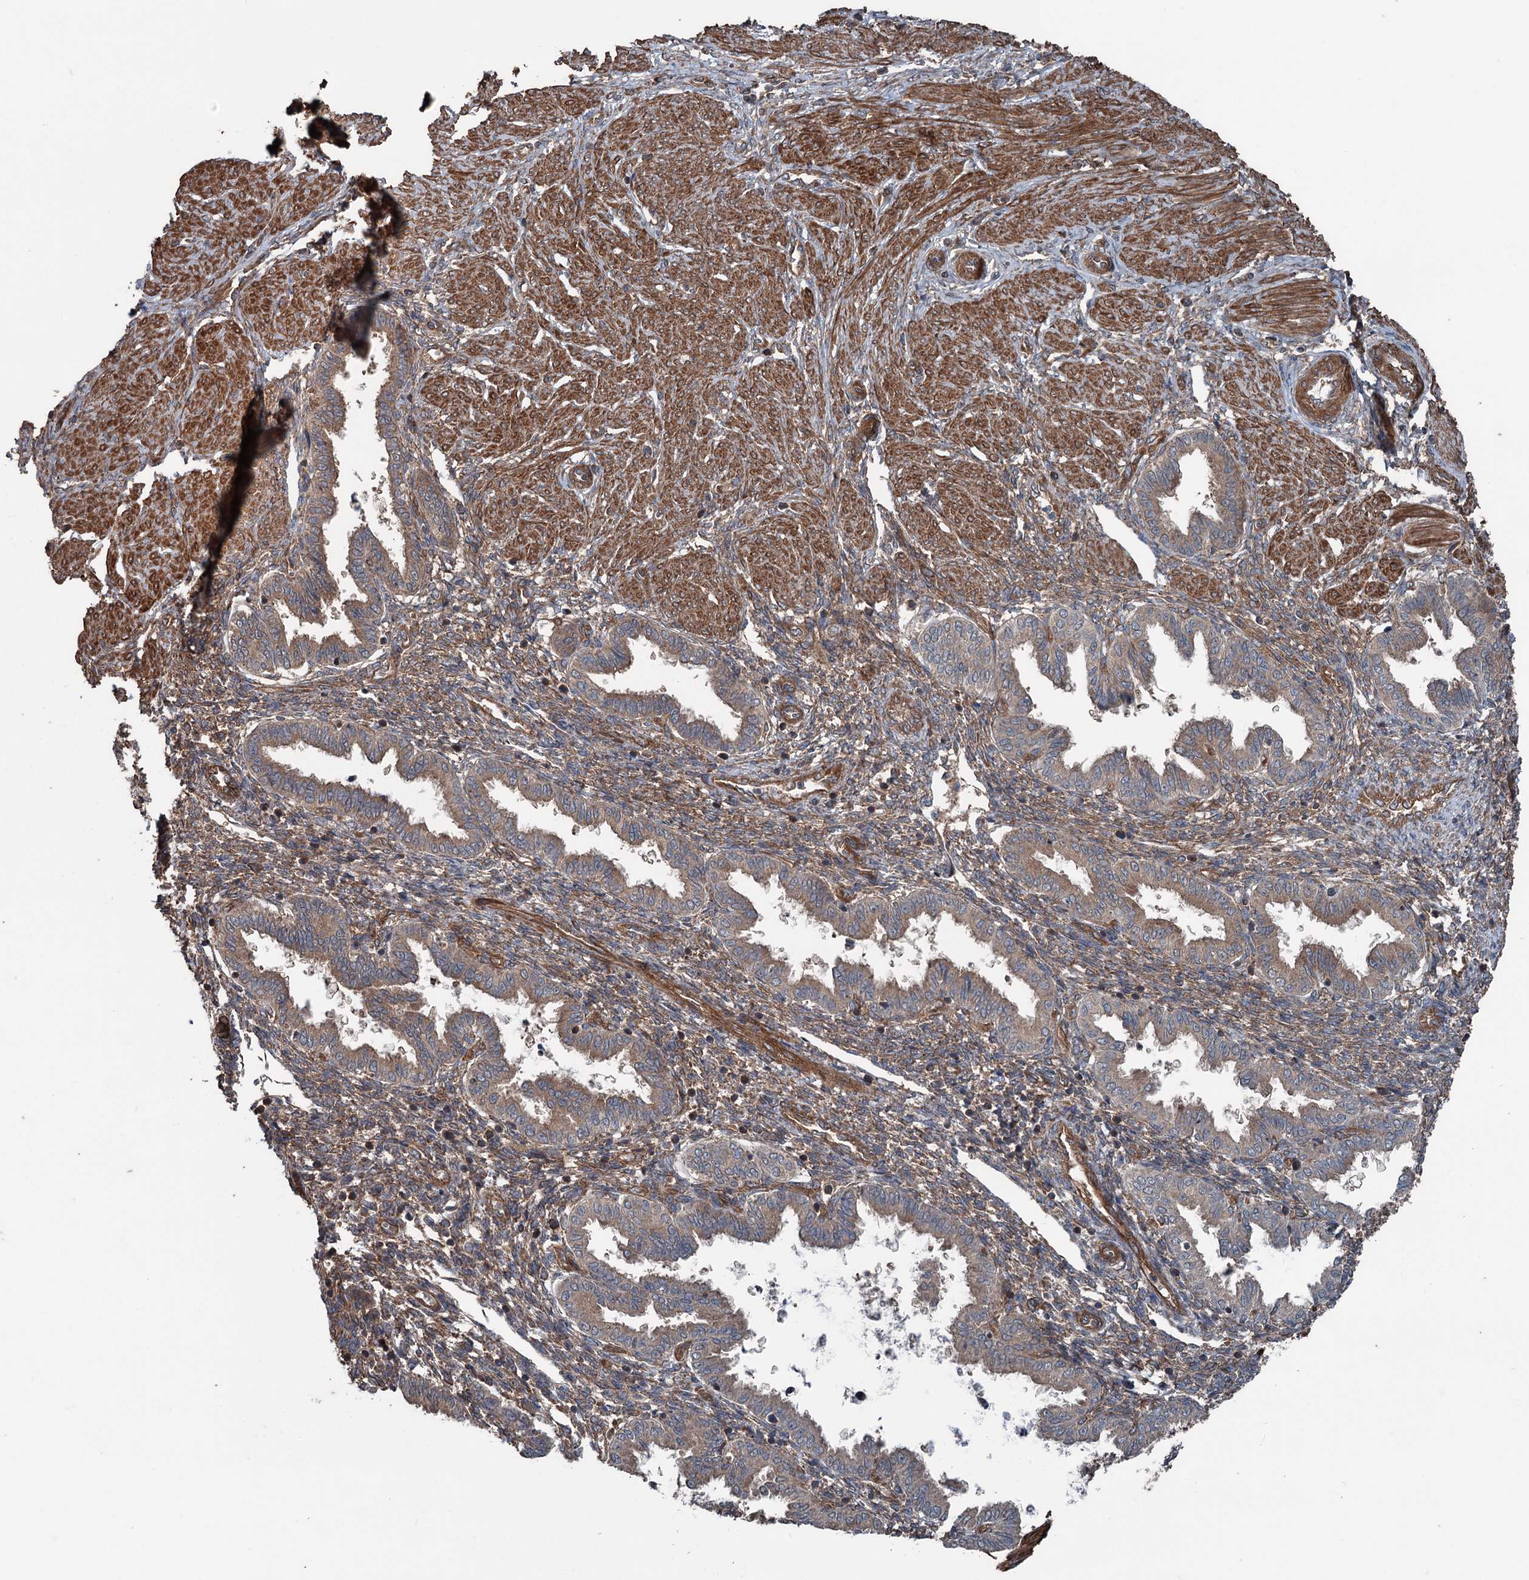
{"staining": {"intensity": "moderate", "quantity": ">75%", "location": "cytoplasmic/membranous"}, "tissue": "endometrium", "cell_type": "Cells in endometrial stroma", "image_type": "normal", "snomed": [{"axis": "morphology", "description": "Normal tissue, NOS"}, {"axis": "topography", "description": "Endometrium"}], "caption": "The histopathology image displays a brown stain indicating the presence of a protein in the cytoplasmic/membranous of cells in endometrial stroma in endometrium. The protein of interest is shown in brown color, while the nuclei are stained blue.", "gene": "RNF214", "patient": {"sex": "female", "age": 33}}